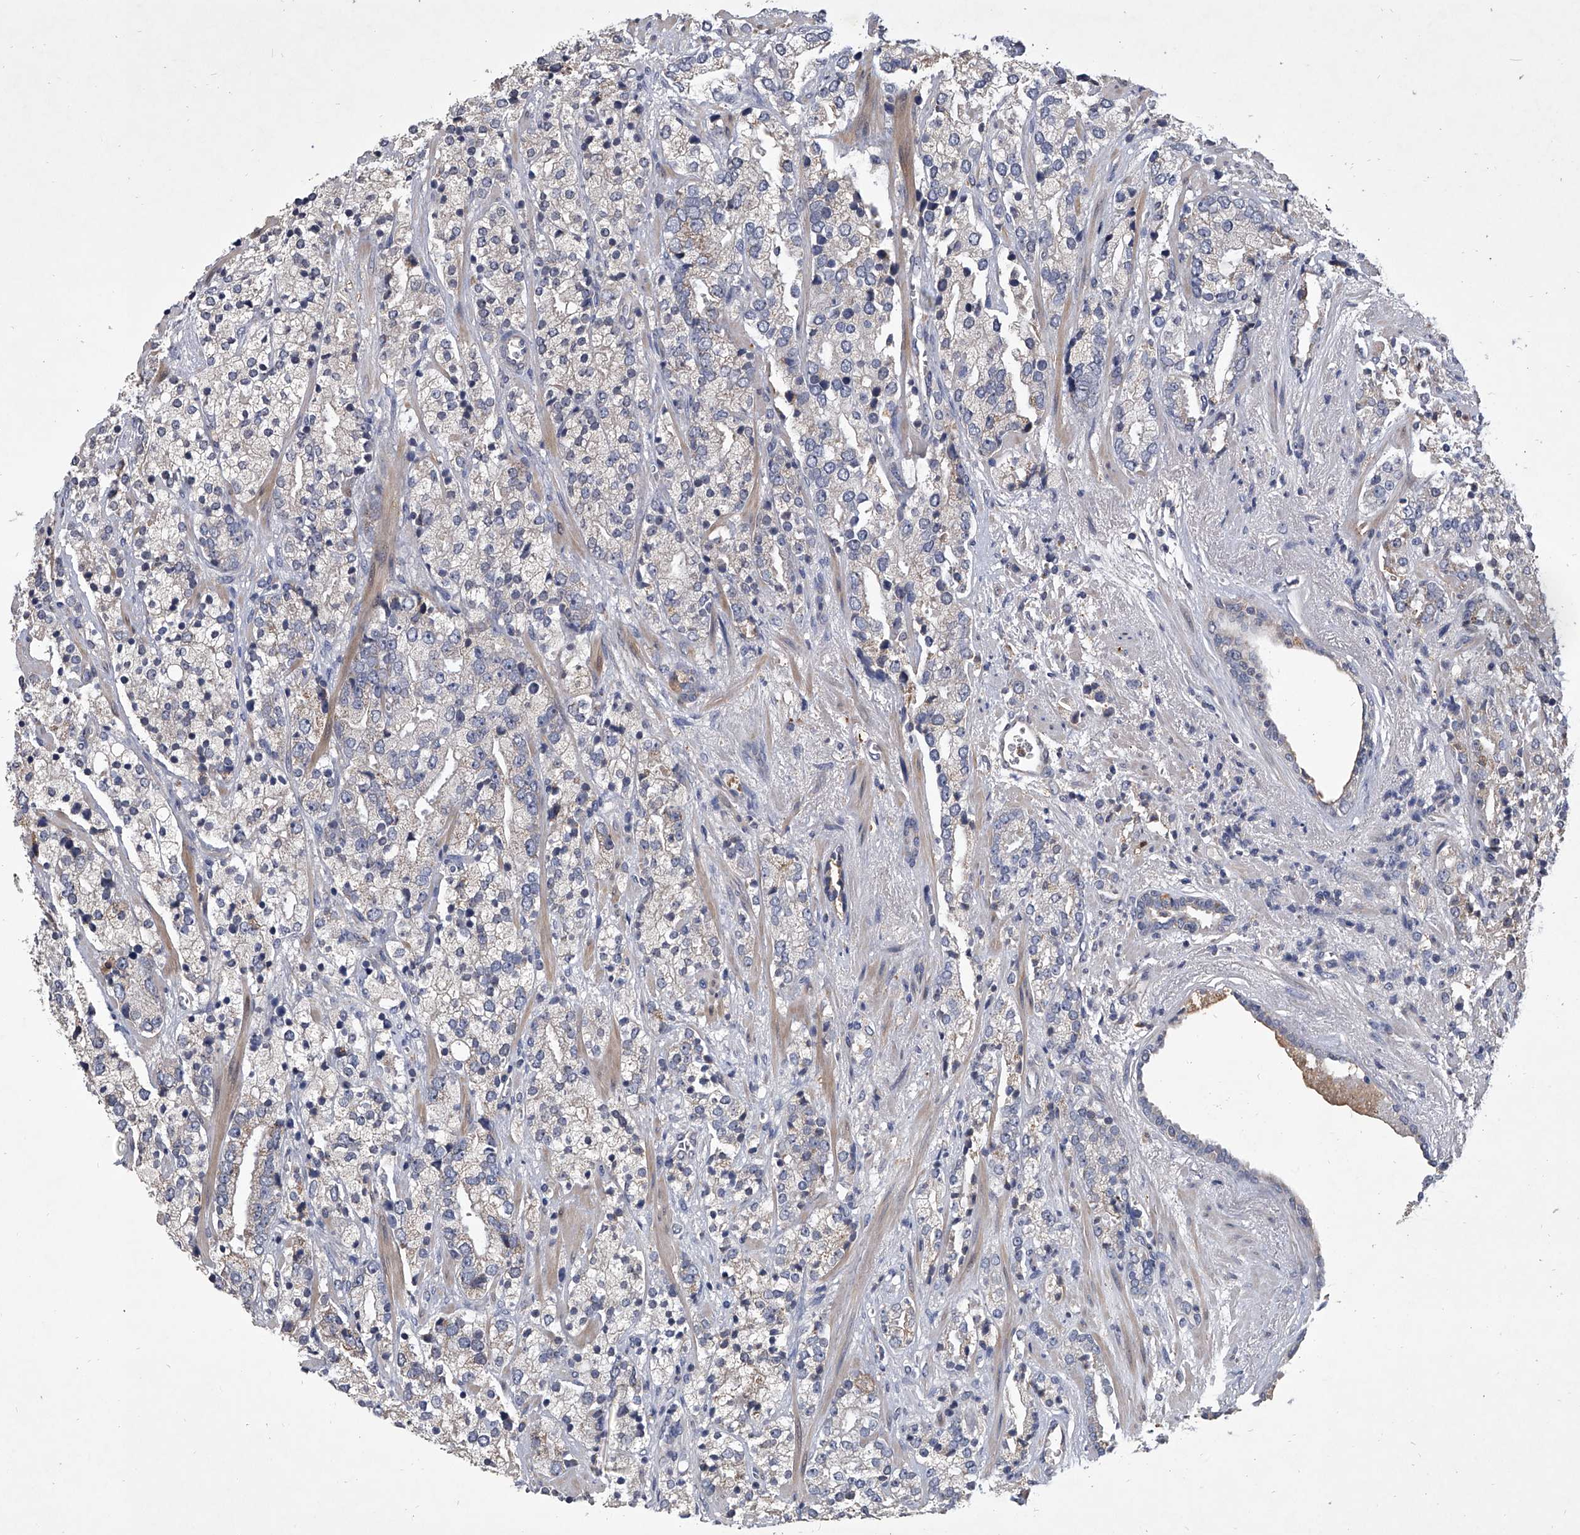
{"staining": {"intensity": "negative", "quantity": "none", "location": "none"}, "tissue": "prostate cancer", "cell_type": "Tumor cells", "image_type": "cancer", "snomed": [{"axis": "morphology", "description": "Adenocarcinoma, High grade"}, {"axis": "topography", "description": "Prostate"}], "caption": "Micrograph shows no significant protein expression in tumor cells of adenocarcinoma (high-grade) (prostate).", "gene": "NRP1", "patient": {"sex": "male", "age": 71}}